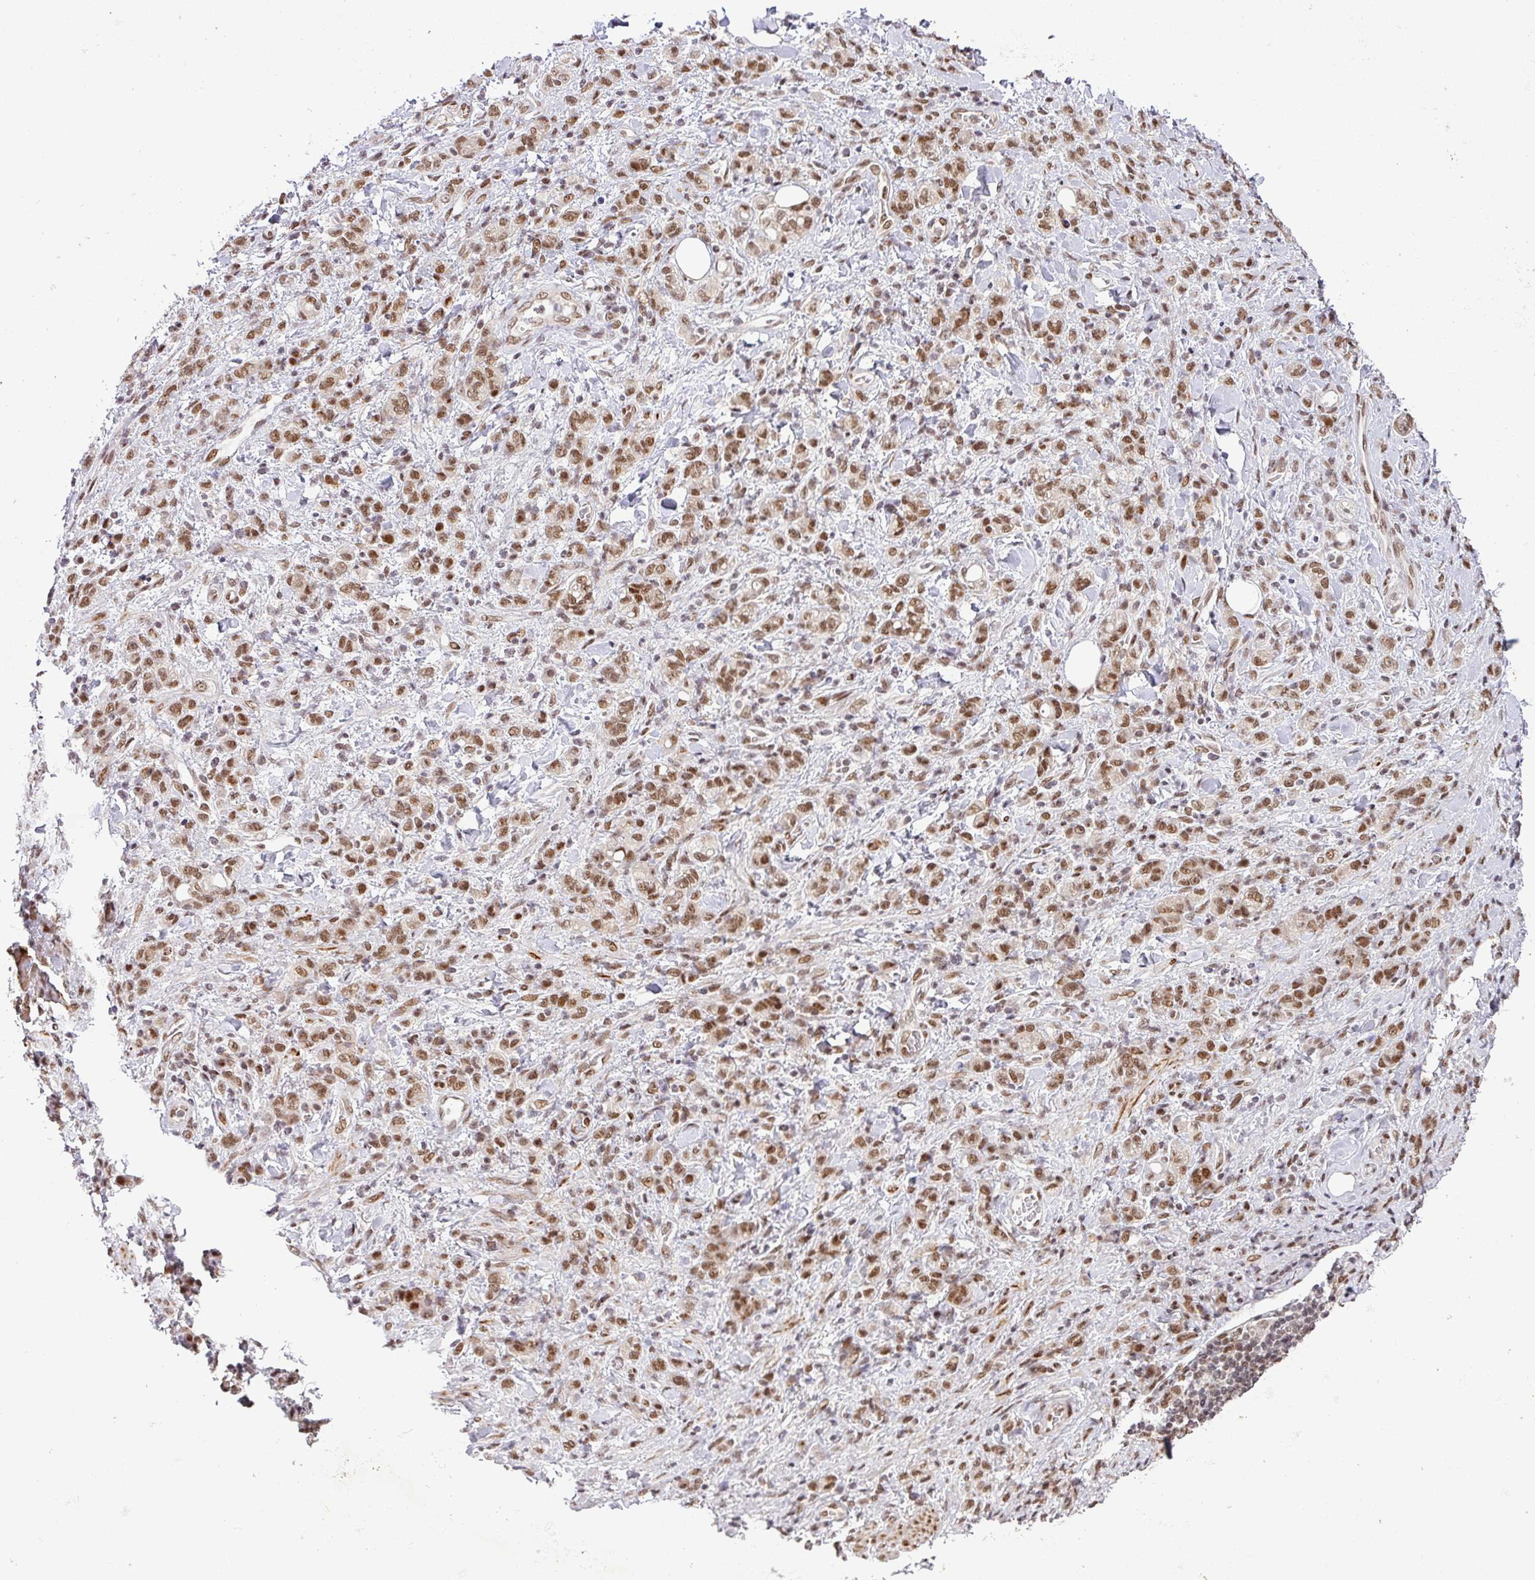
{"staining": {"intensity": "moderate", "quantity": ">75%", "location": "cytoplasmic/membranous,nuclear"}, "tissue": "stomach cancer", "cell_type": "Tumor cells", "image_type": "cancer", "snomed": [{"axis": "morphology", "description": "Adenocarcinoma, NOS"}, {"axis": "topography", "description": "Stomach"}], "caption": "Immunohistochemical staining of stomach adenocarcinoma demonstrates medium levels of moderate cytoplasmic/membranous and nuclear protein expression in about >75% of tumor cells.", "gene": "SRSF2", "patient": {"sex": "male", "age": 77}}